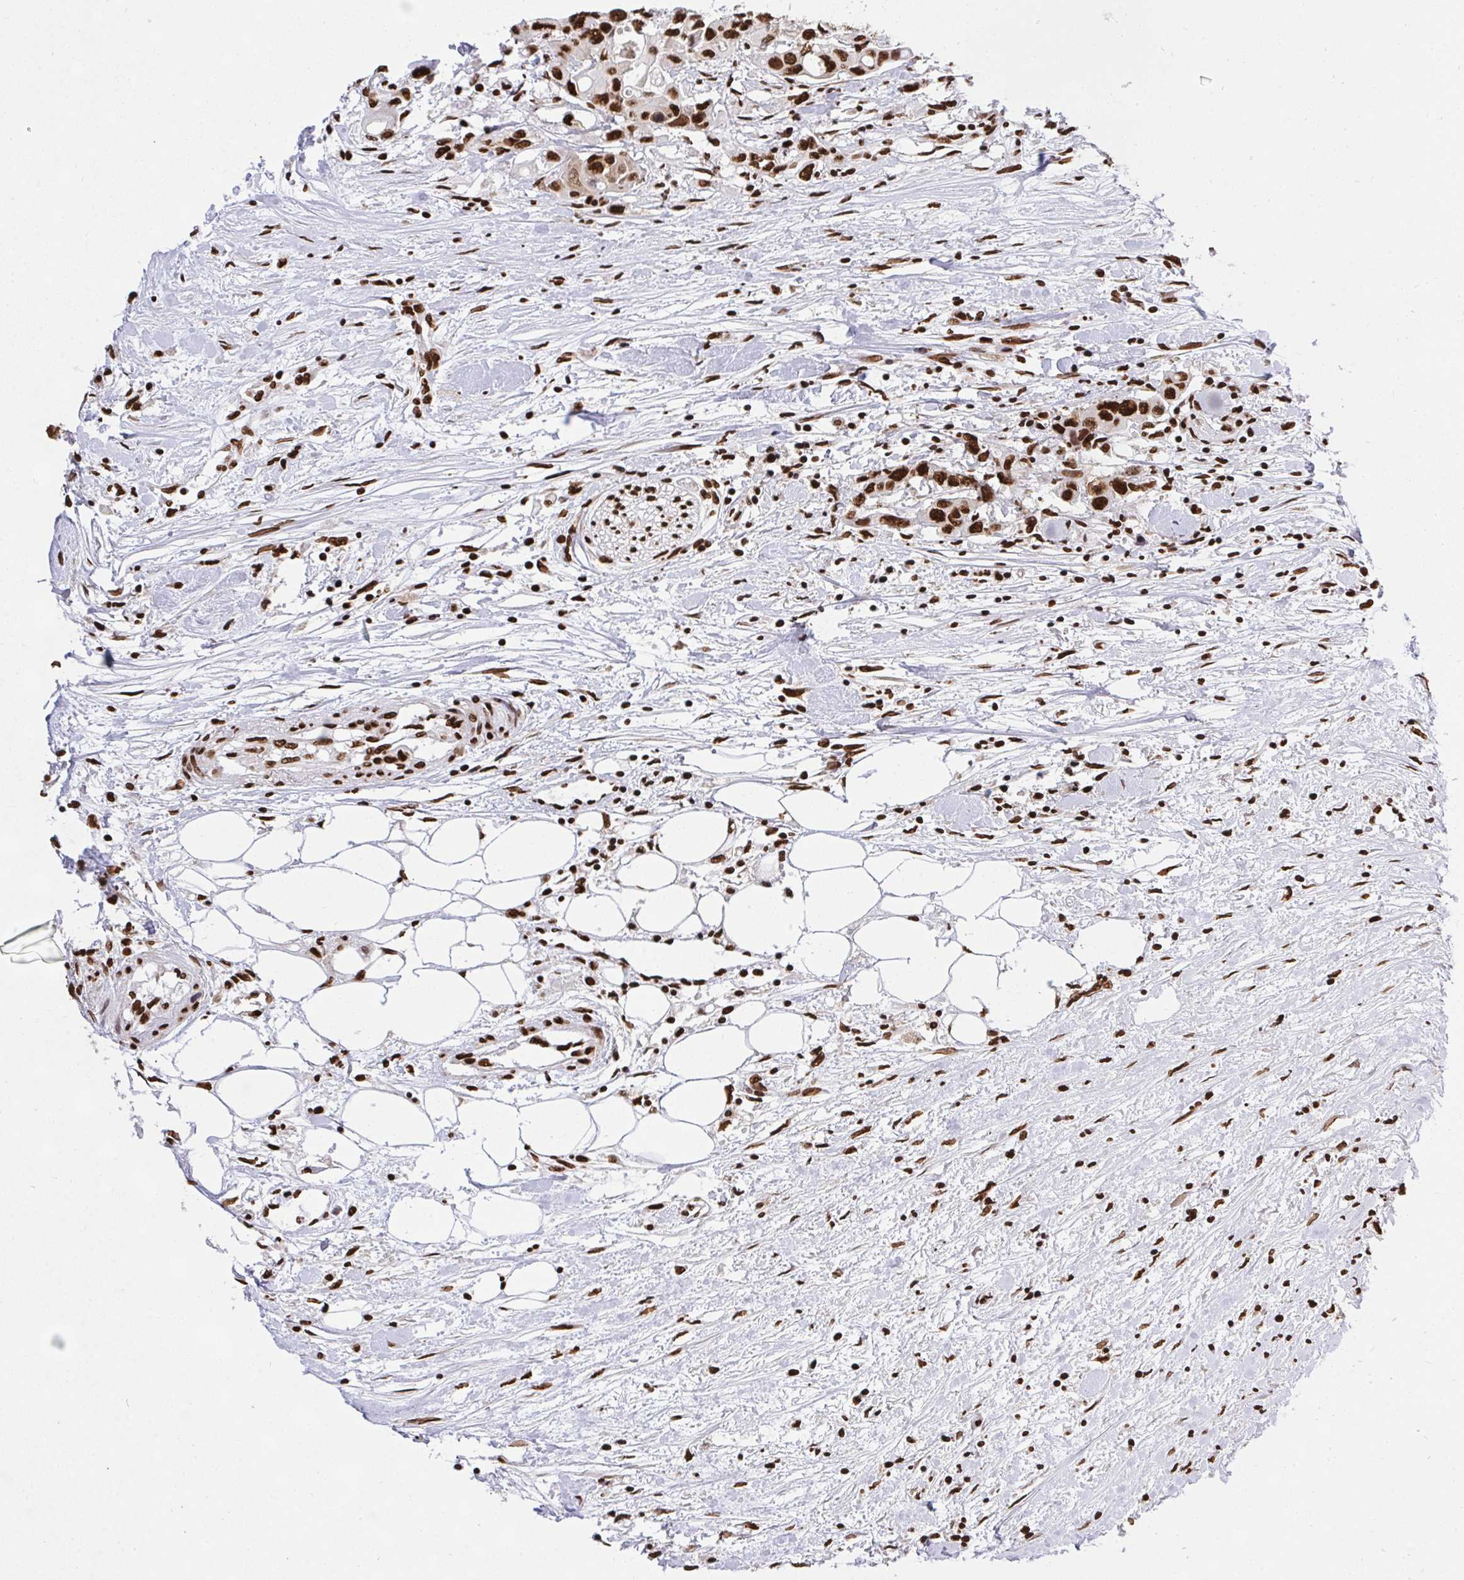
{"staining": {"intensity": "strong", "quantity": ">75%", "location": "nuclear"}, "tissue": "colorectal cancer", "cell_type": "Tumor cells", "image_type": "cancer", "snomed": [{"axis": "morphology", "description": "Adenocarcinoma, NOS"}, {"axis": "topography", "description": "Colon"}], "caption": "Colorectal adenocarcinoma stained for a protein (brown) demonstrates strong nuclear positive staining in approximately >75% of tumor cells.", "gene": "HNRNPL", "patient": {"sex": "male", "age": 77}}